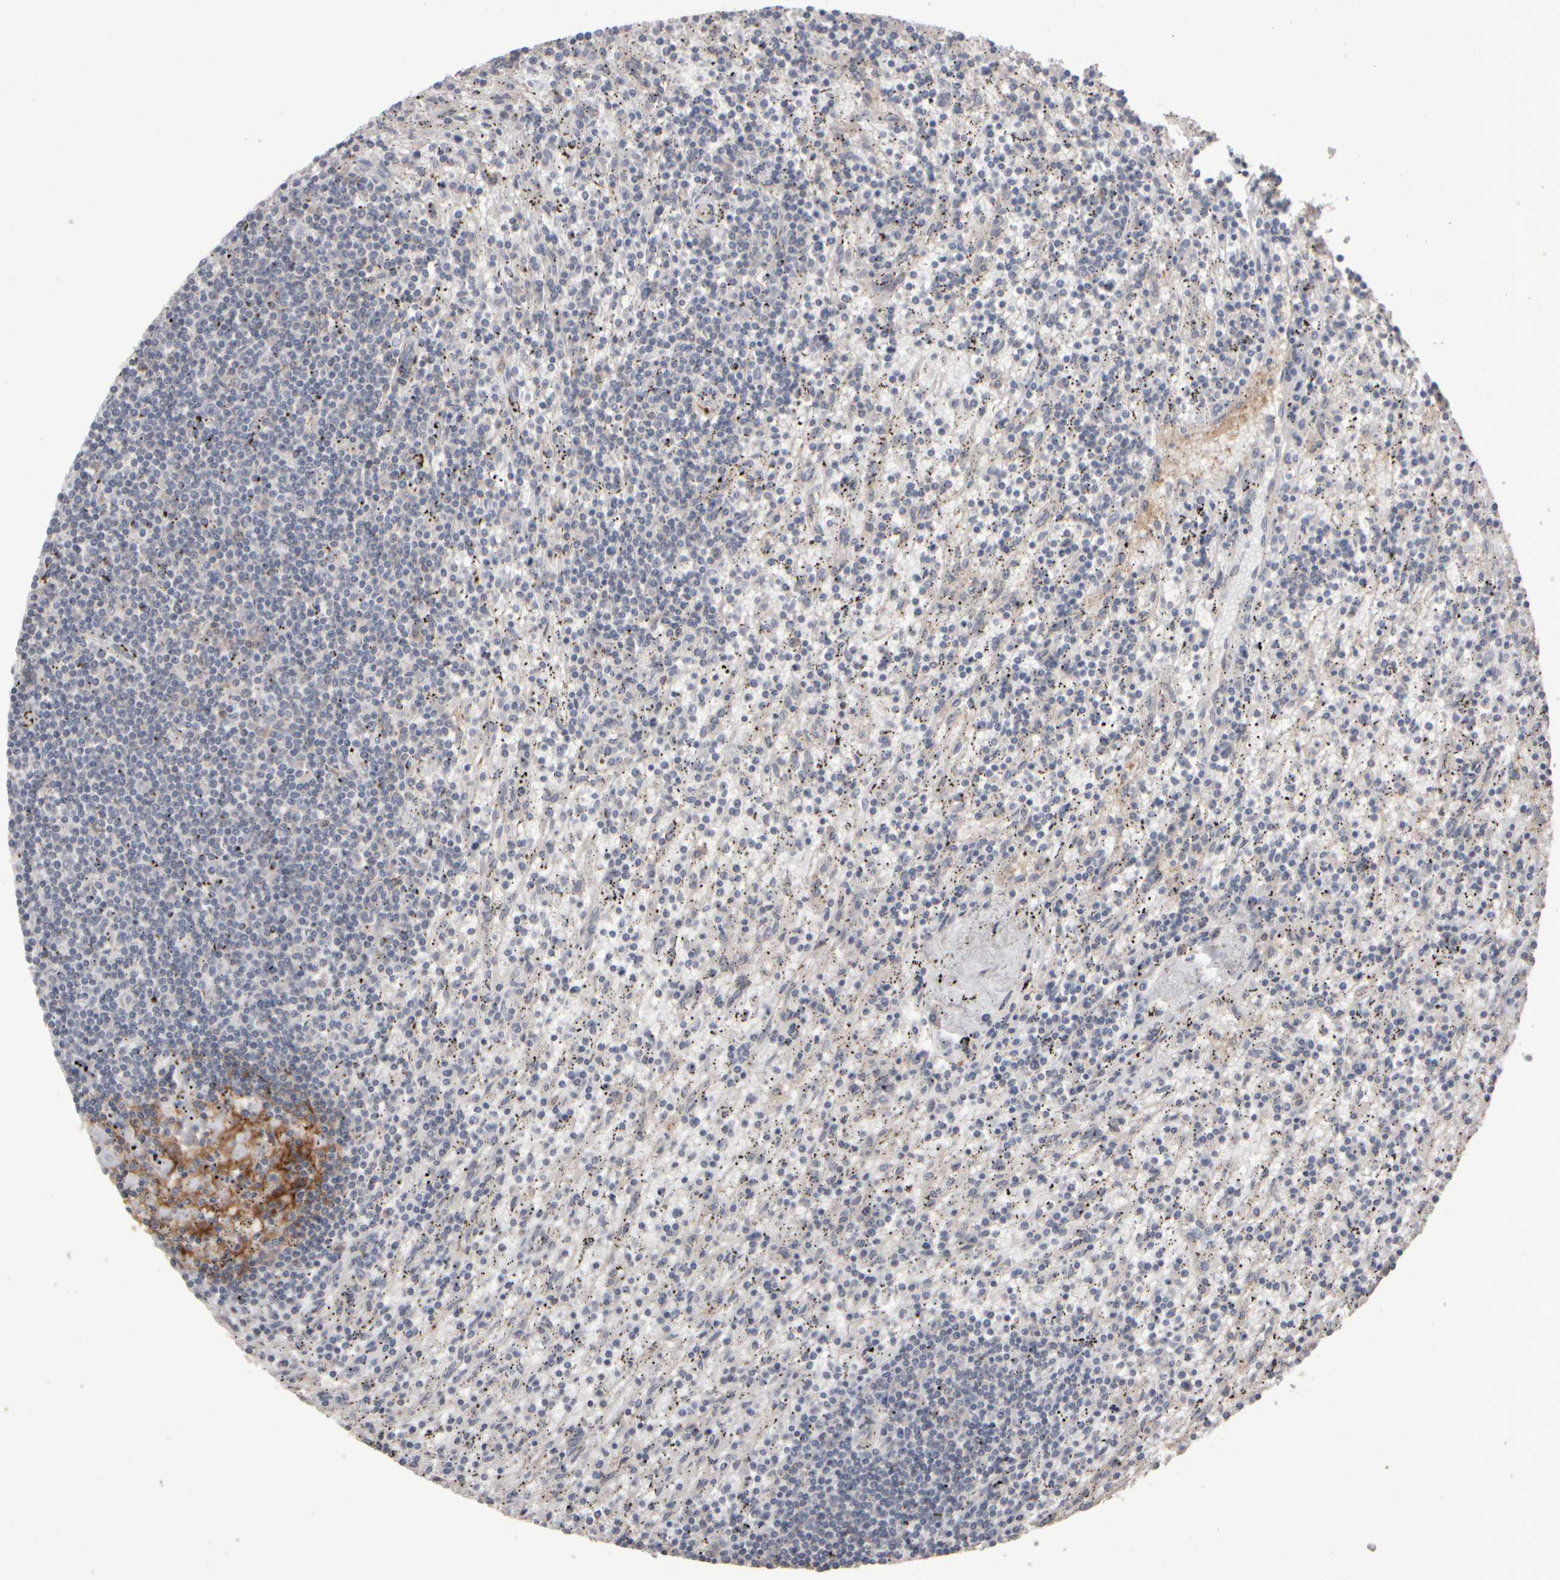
{"staining": {"intensity": "negative", "quantity": "none", "location": "none"}, "tissue": "lymphoma", "cell_type": "Tumor cells", "image_type": "cancer", "snomed": [{"axis": "morphology", "description": "Malignant lymphoma, non-Hodgkin's type, Low grade"}, {"axis": "topography", "description": "Spleen"}], "caption": "Tumor cells are negative for brown protein staining in low-grade malignant lymphoma, non-Hodgkin's type. (DAB IHC, high magnification).", "gene": "EPHX2", "patient": {"sex": "male", "age": 76}}